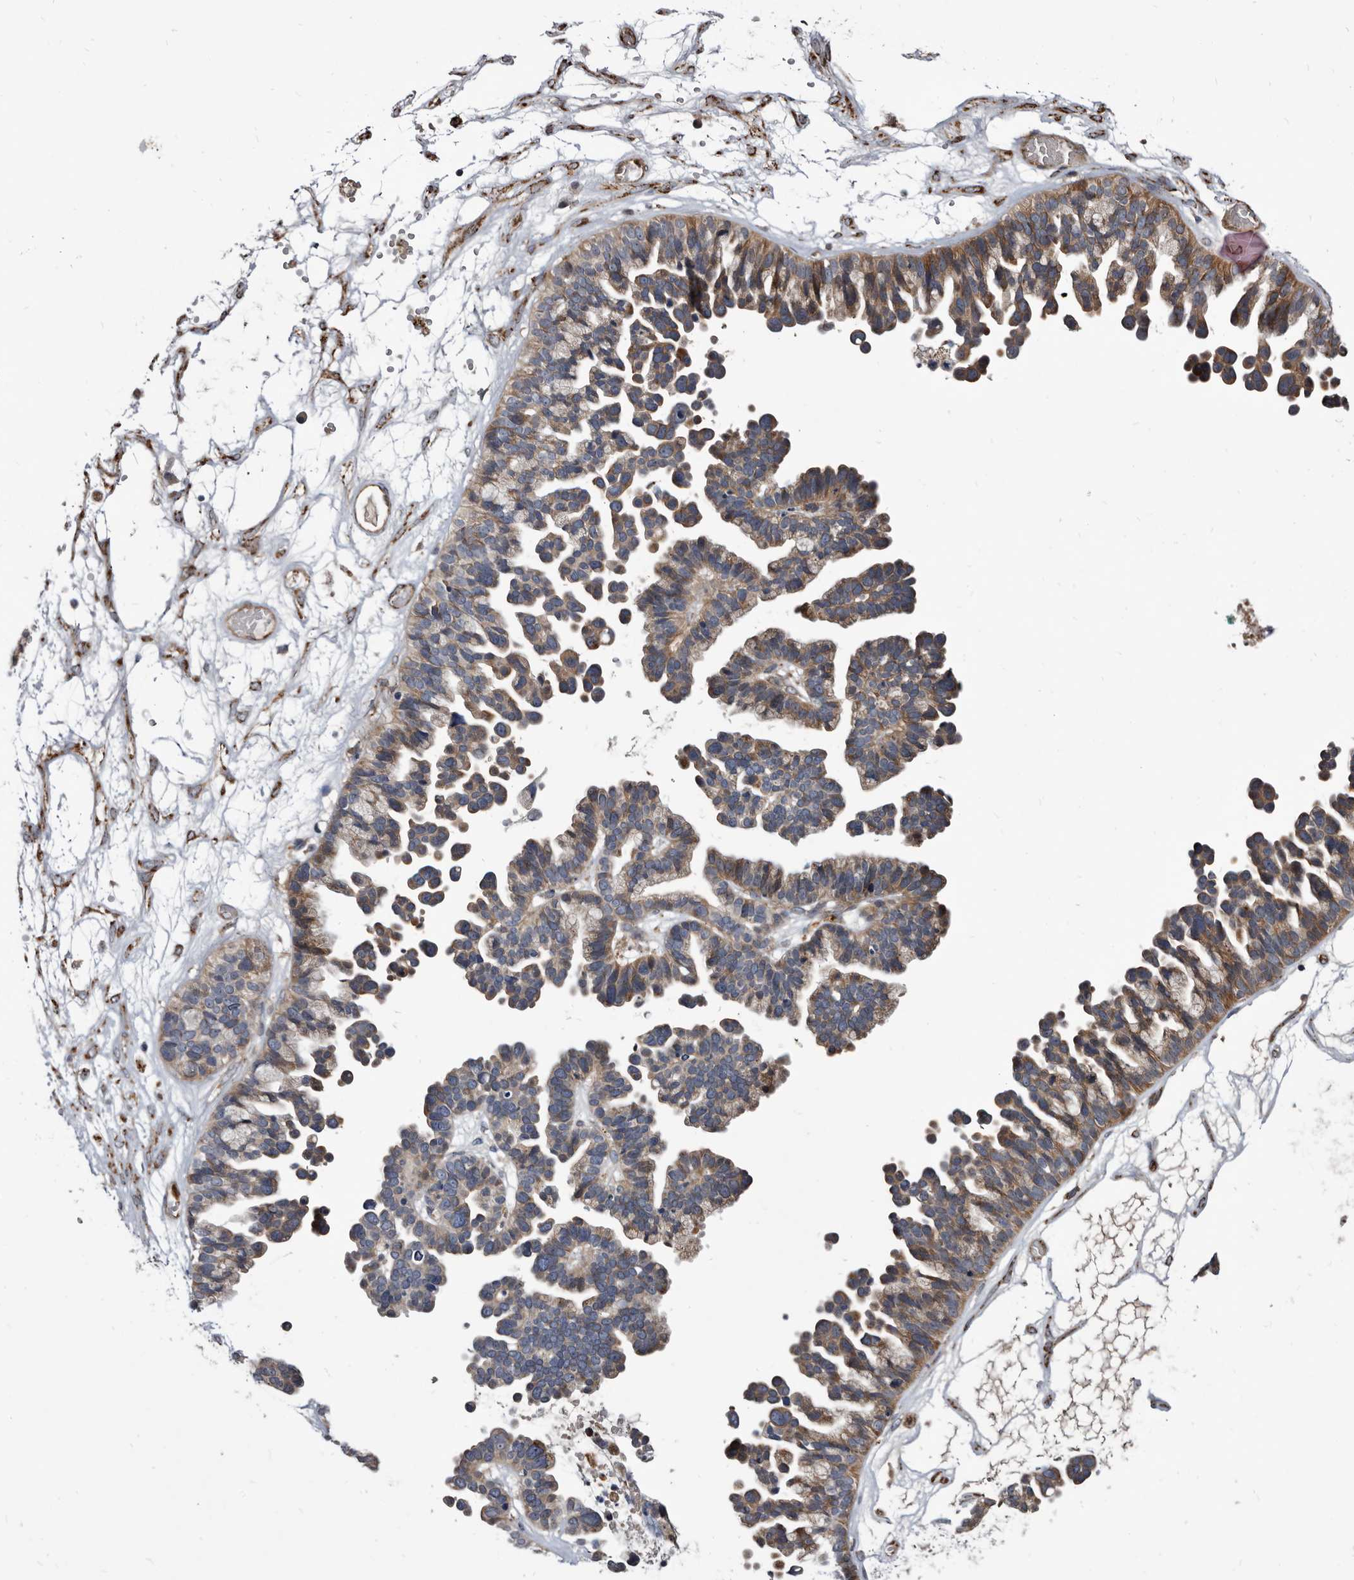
{"staining": {"intensity": "moderate", "quantity": ">75%", "location": "cytoplasmic/membranous"}, "tissue": "ovarian cancer", "cell_type": "Tumor cells", "image_type": "cancer", "snomed": [{"axis": "morphology", "description": "Cystadenocarcinoma, serous, NOS"}, {"axis": "topography", "description": "Ovary"}], "caption": "Moderate cytoplasmic/membranous positivity is present in approximately >75% of tumor cells in ovarian serous cystadenocarcinoma.", "gene": "CTSA", "patient": {"sex": "female", "age": 56}}